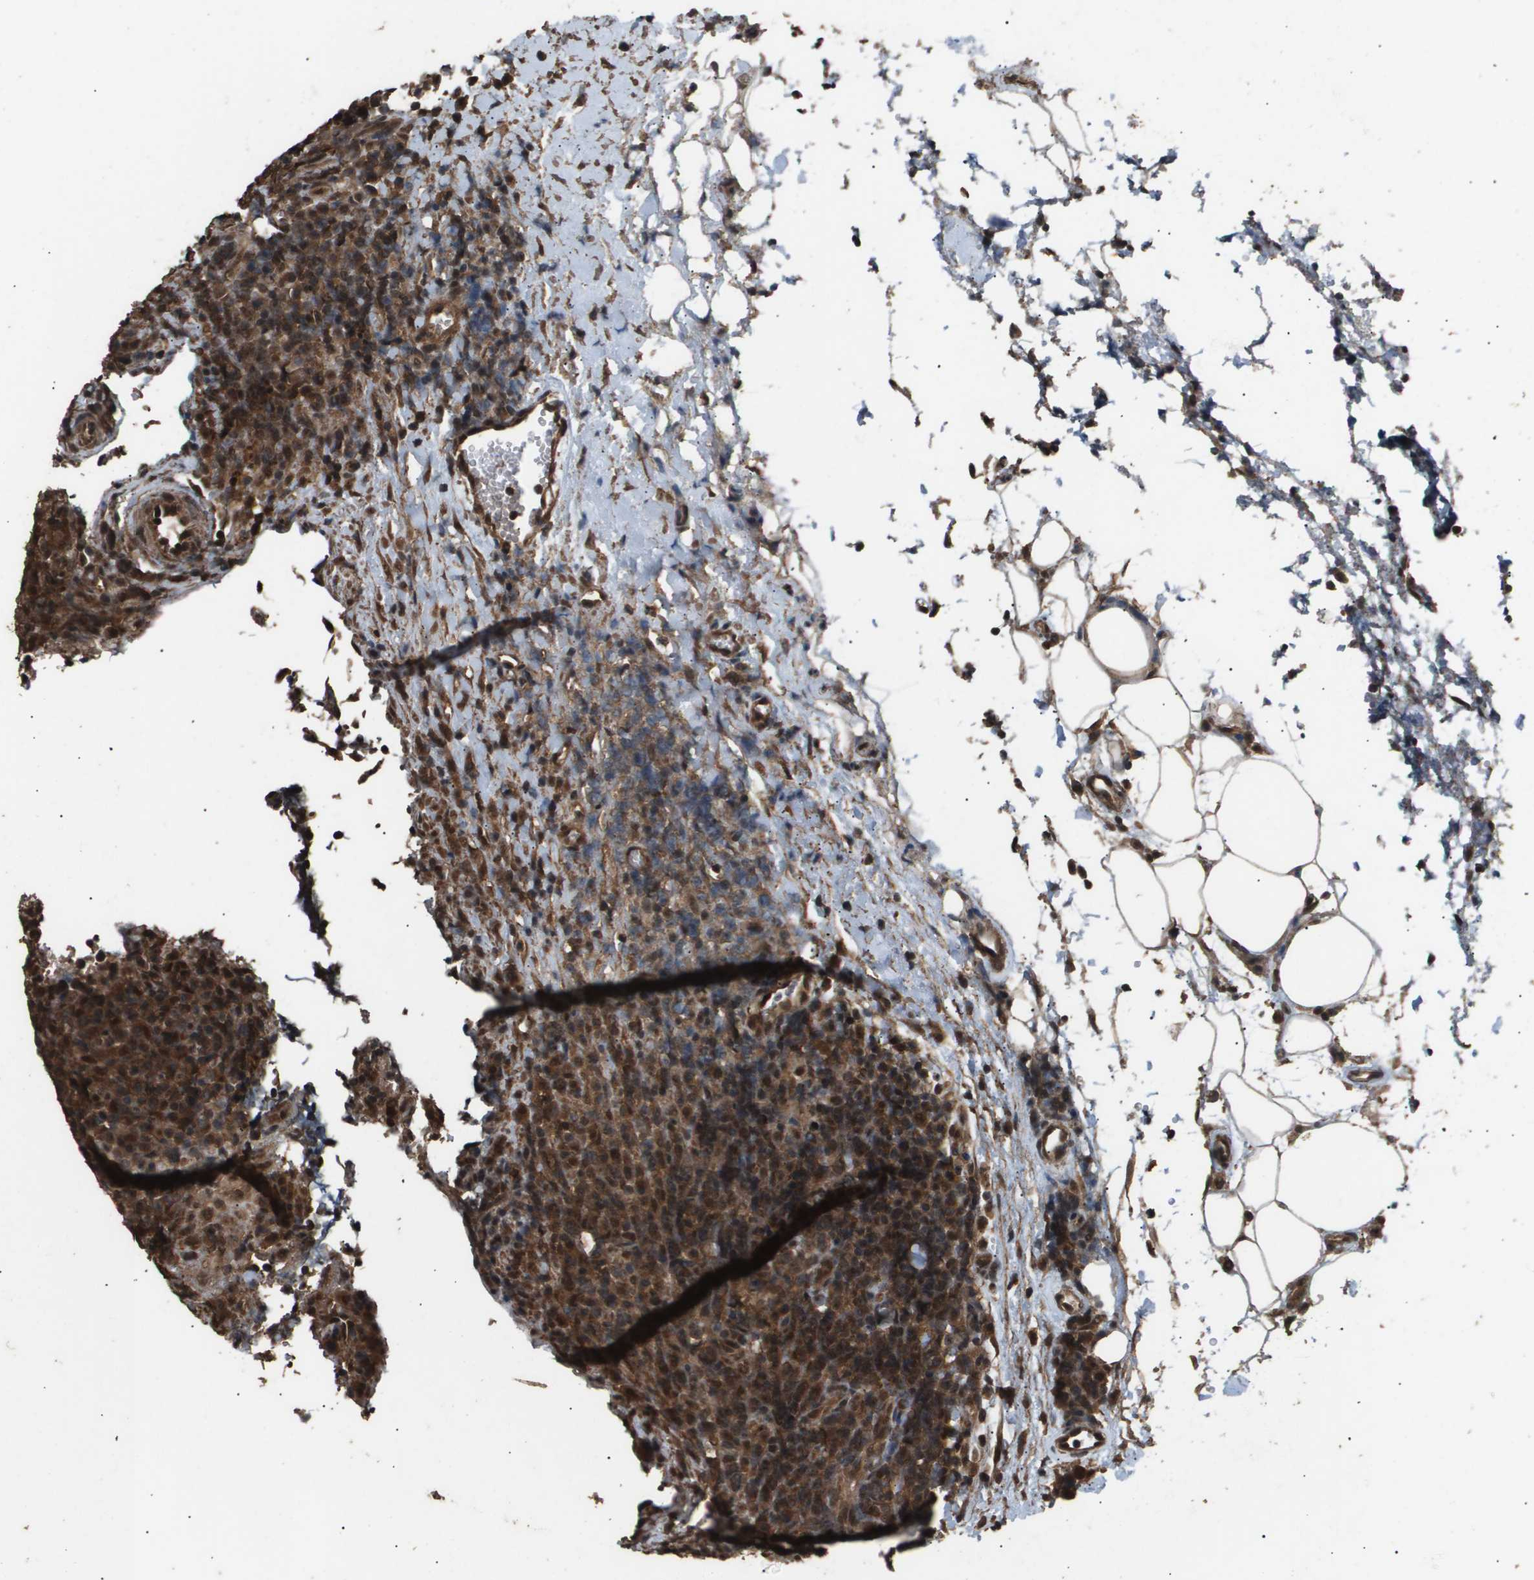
{"staining": {"intensity": "moderate", "quantity": ">75%", "location": "cytoplasmic/membranous,nuclear"}, "tissue": "lymphoma", "cell_type": "Tumor cells", "image_type": "cancer", "snomed": [{"axis": "morphology", "description": "Malignant lymphoma, non-Hodgkin's type, High grade"}, {"axis": "topography", "description": "Lymph node"}], "caption": "This is a micrograph of immunohistochemistry (IHC) staining of lymphoma, which shows moderate expression in the cytoplasmic/membranous and nuclear of tumor cells.", "gene": "ING1", "patient": {"sex": "female", "age": 76}}